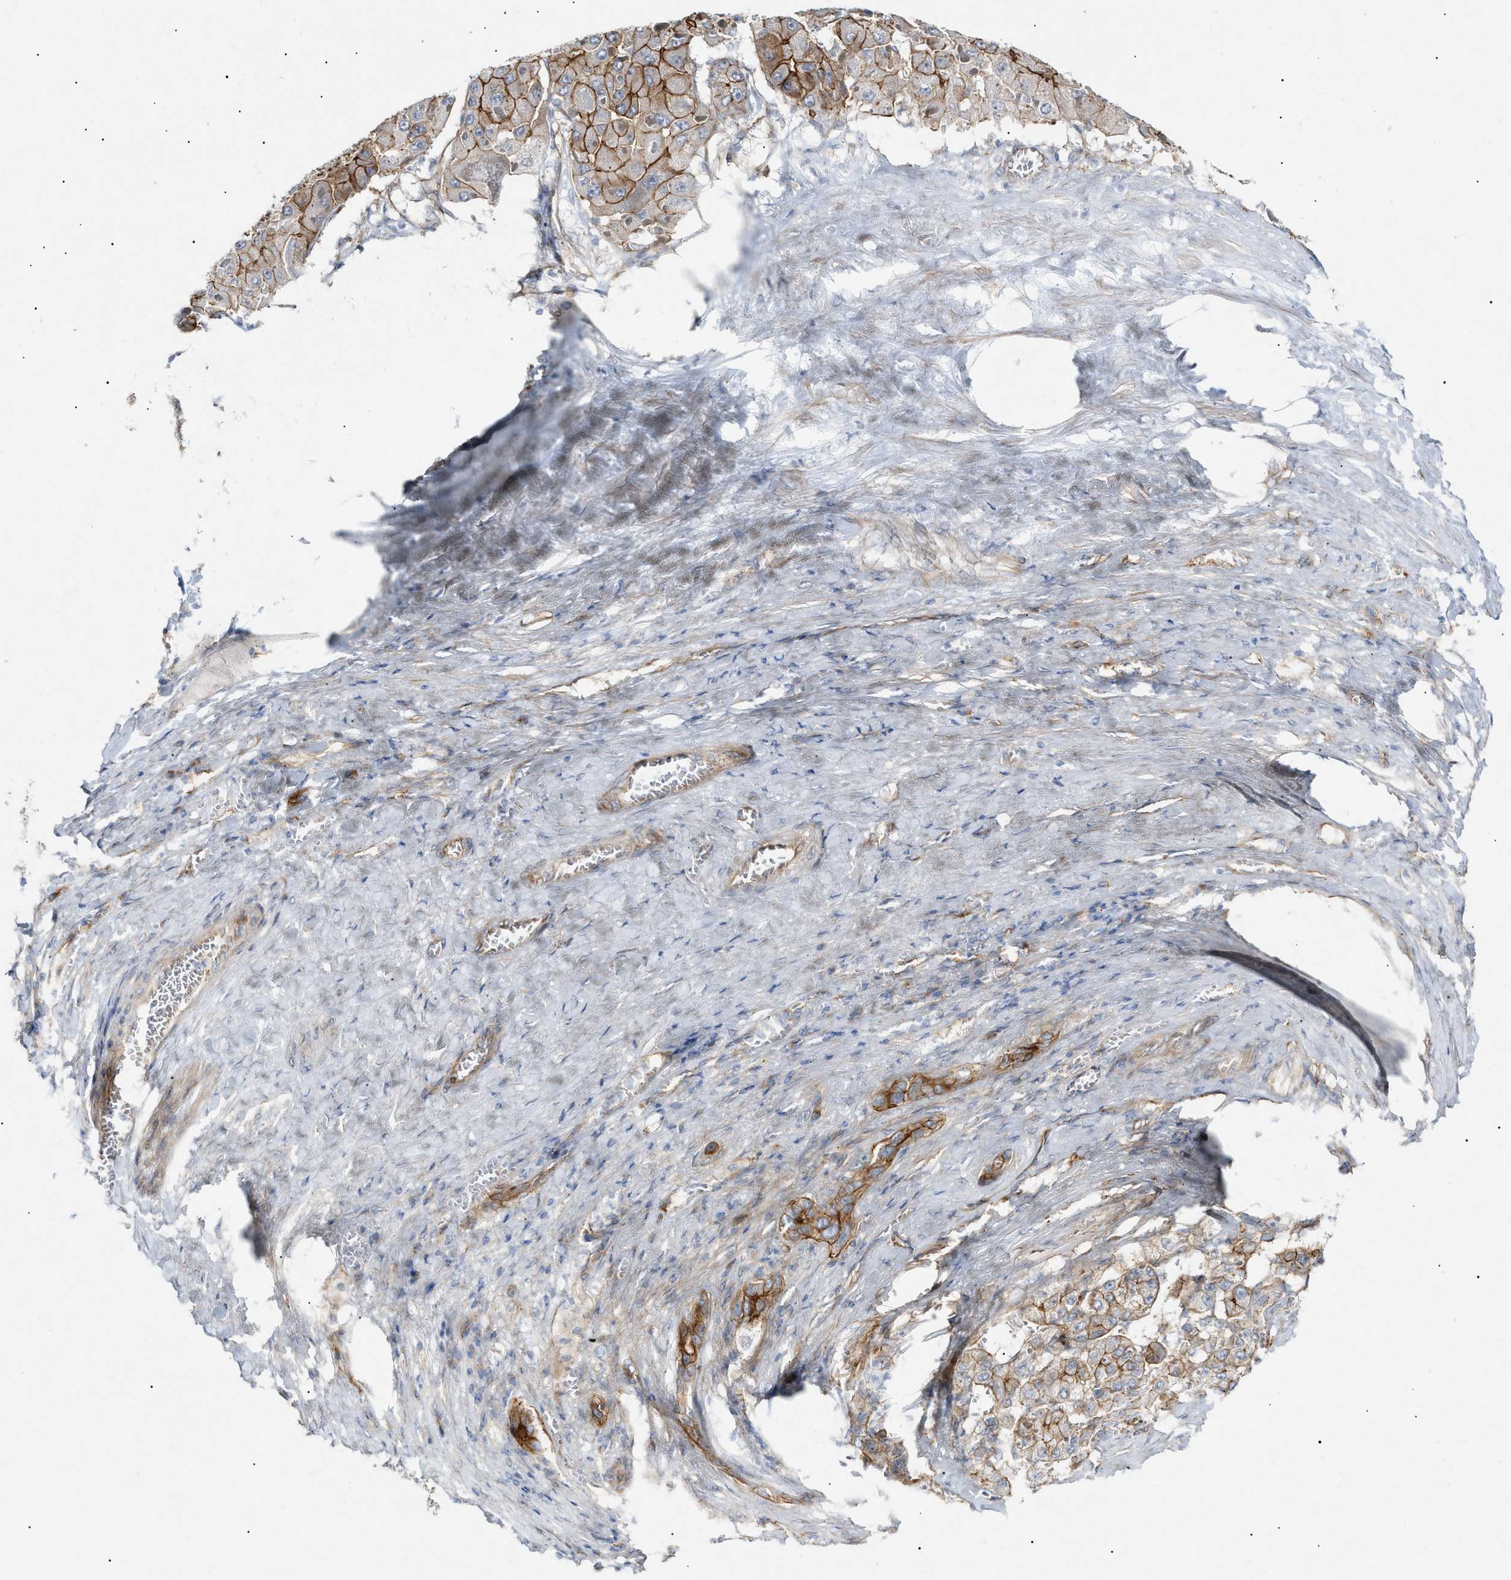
{"staining": {"intensity": "moderate", "quantity": ">75%", "location": "cytoplasmic/membranous"}, "tissue": "liver cancer", "cell_type": "Tumor cells", "image_type": "cancer", "snomed": [{"axis": "morphology", "description": "Carcinoma, Hepatocellular, NOS"}, {"axis": "topography", "description": "Liver"}], "caption": "Immunohistochemistry photomicrograph of neoplastic tissue: hepatocellular carcinoma (liver) stained using IHC displays medium levels of moderate protein expression localized specifically in the cytoplasmic/membranous of tumor cells, appearing as a cytoplasmic/membranous brown color.", "gene": "ZFHX2", "patient": {"sex": "female", "age": 73}}